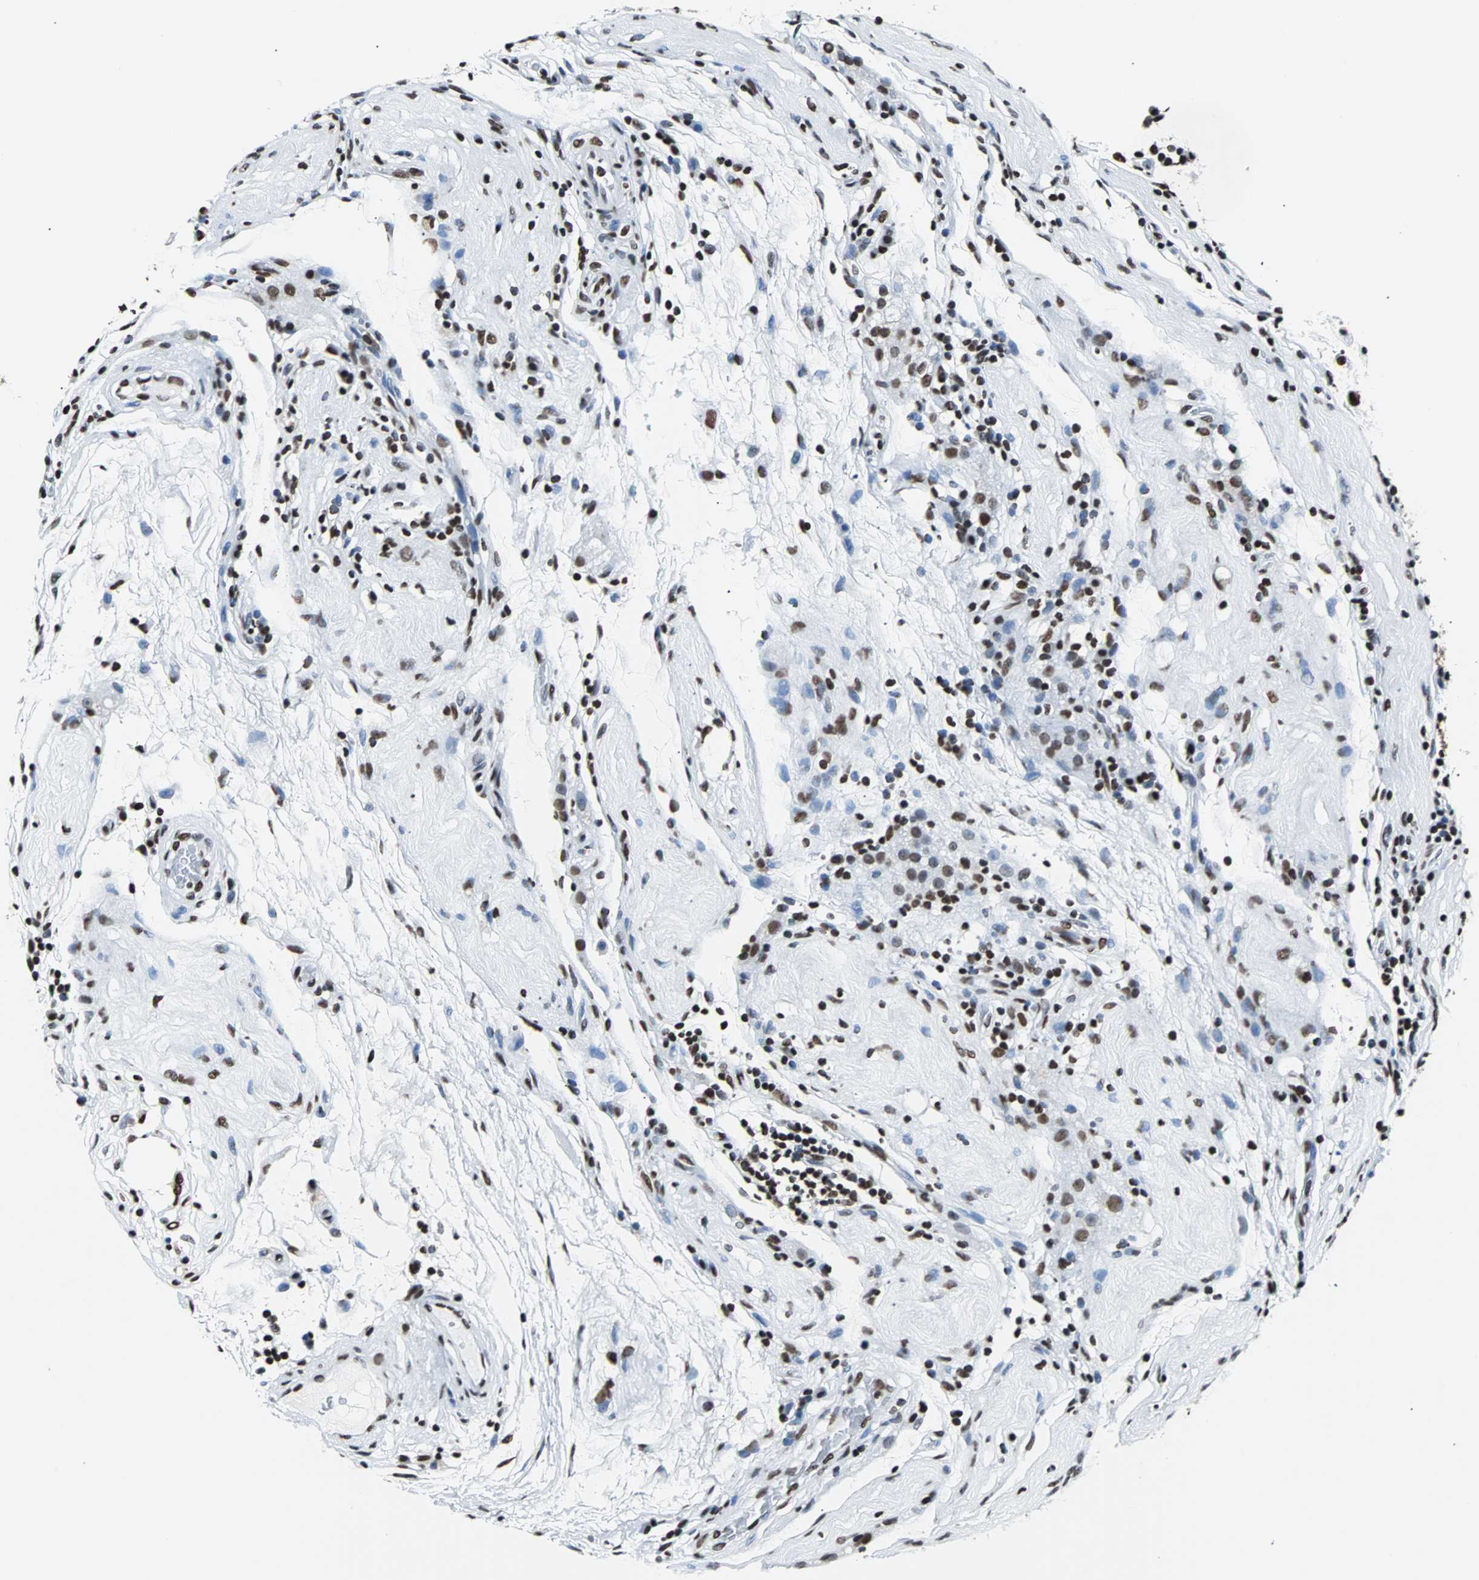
{"staining": {"intensity": "strong", "quantity": "25%-75%", "location": "nuclear"}, "tissue": "testis cancer", "cell_type": "Tumor cells", "image_type": "cancer", "snomed": [{"axis": "morphology", "description": "Seminoma, NOS"}, {"axis": "topography", "description": "Testis"}], "caption": "The immunohistochemical stain highlights strong nuclear positivity in tumor cells of testis seminoma tissue.", "gene": "FUBP1", "patient": {"sex": "male", "age": 43}}